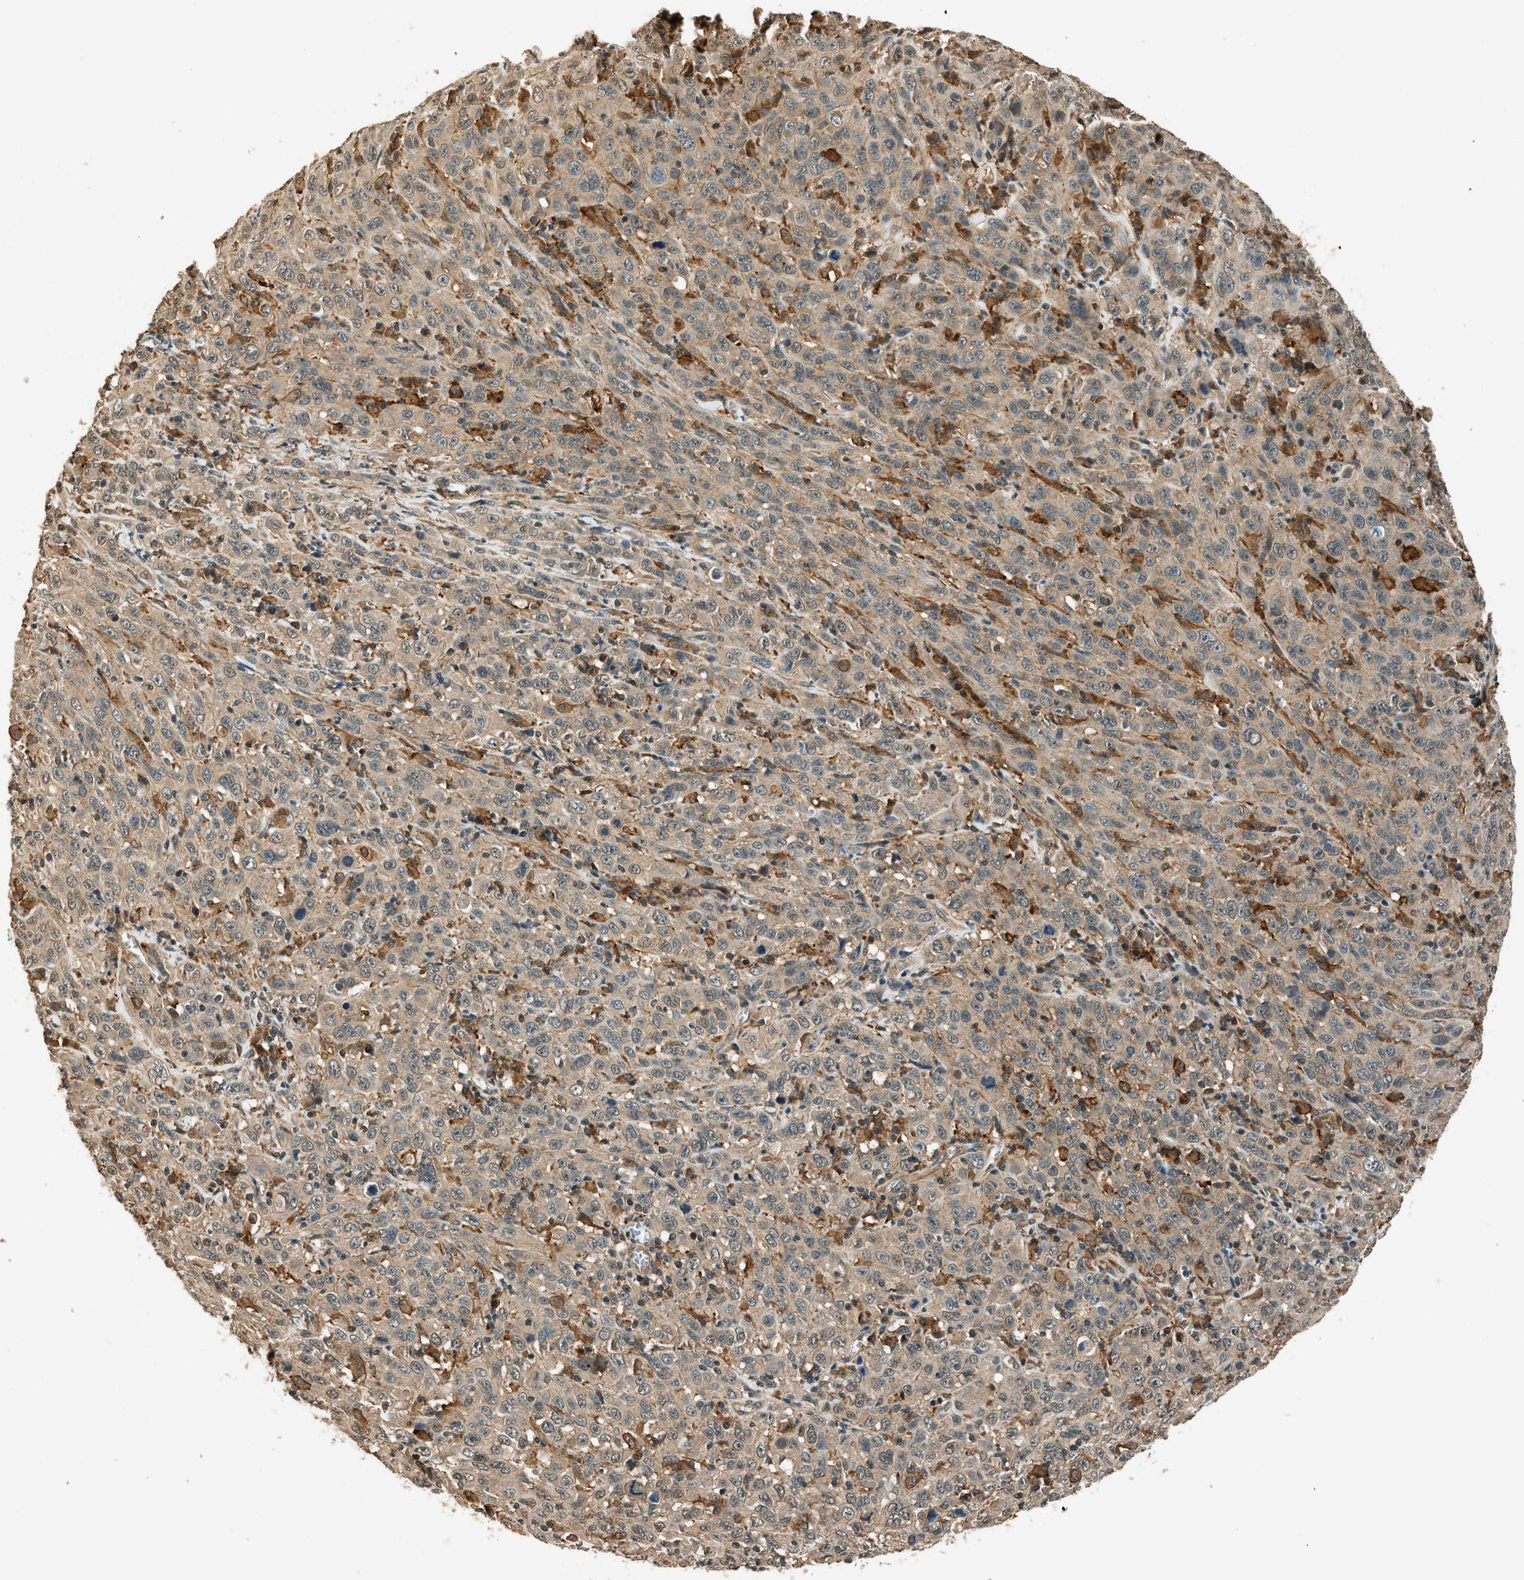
{"staining": {"intensity": "moderate", "quantity": ">75%", "location": "cytoplasmic/membranous"}, "tissue": "cervical cancer", "cell_type": "Tumor cells", "image_type": "cancer", "snomed": [{"axis": "morphology", "description": "Squamous cell carcinoma, NOS"}, {"axis": "topography", "description": "Cervix"}], "caption": "Cervical cancer (squamous cell carcinoma) tissue reveals moderate cytoplasmic/membranous expression in about >75% of tumor cells, visualized by immunohistochemistry. The protein of interest is stained brown, and the nuclei are stained in blue (DAB IHC with brightfield microscopy, high magnification).", "gene": "ARHGEF11", "patient": {"sex": "female", "age": 46}}